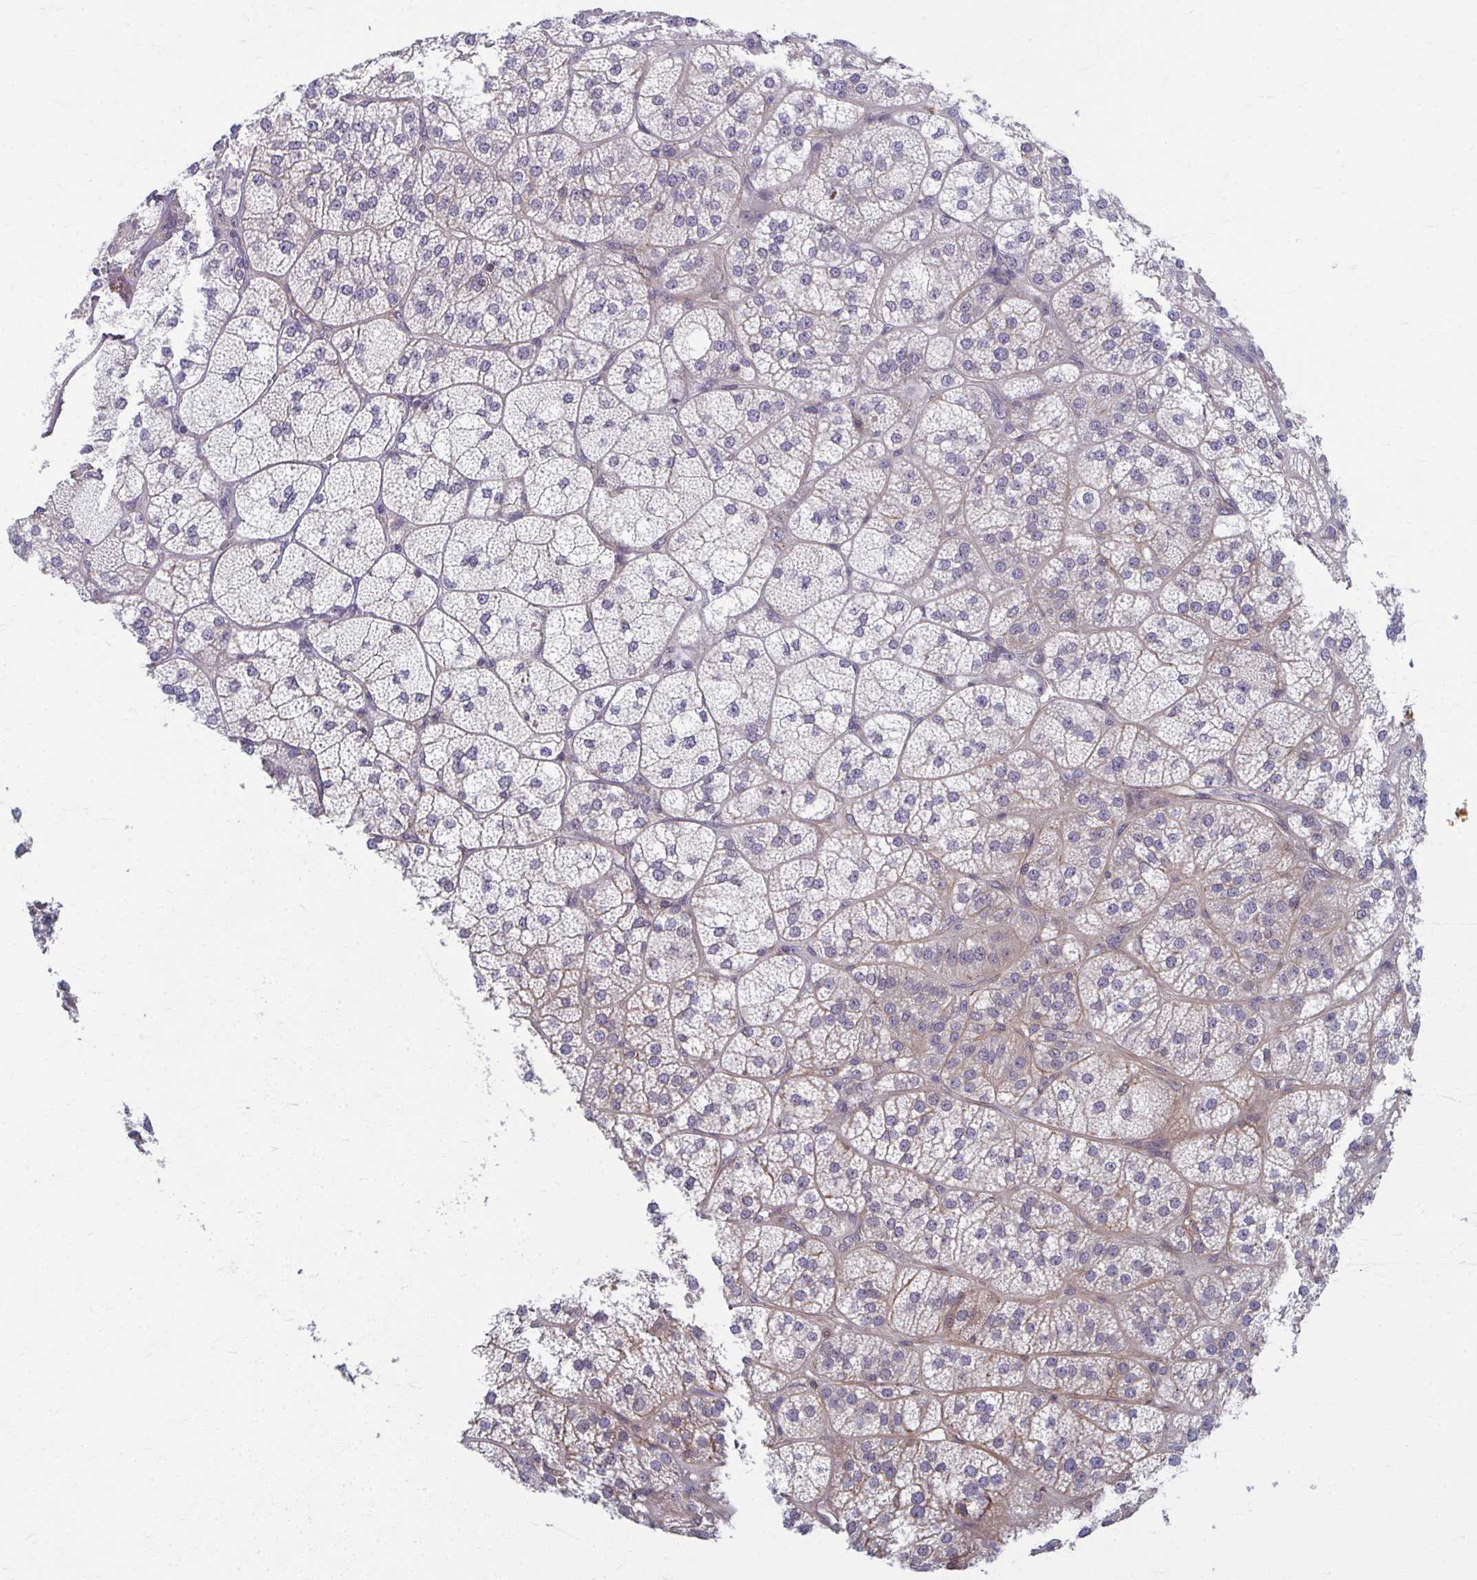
{"staining": {"intensity": "weak", "quantity": "25%-75%", "location": "cytoplasmic/membranous"}, "tissue": "adrenal gland", "cell_type": "Glandular cells", "image_type": "normal", "snomed": [{"axis": "morphology", "description": "Normal tissue, NOS"}, {"axis": "topography", "description": "Adrenal gland"}], "caption": "Immunohistochemical staining of benign adrenal gland shows low levels of weak cytoplasmic/membranous expression in about 25%-75% of glandular cells. (IHC, brightfield microscopy, high magnification).", "gene": "EID2B", "patient": {"sex": "female", "age": 60}}